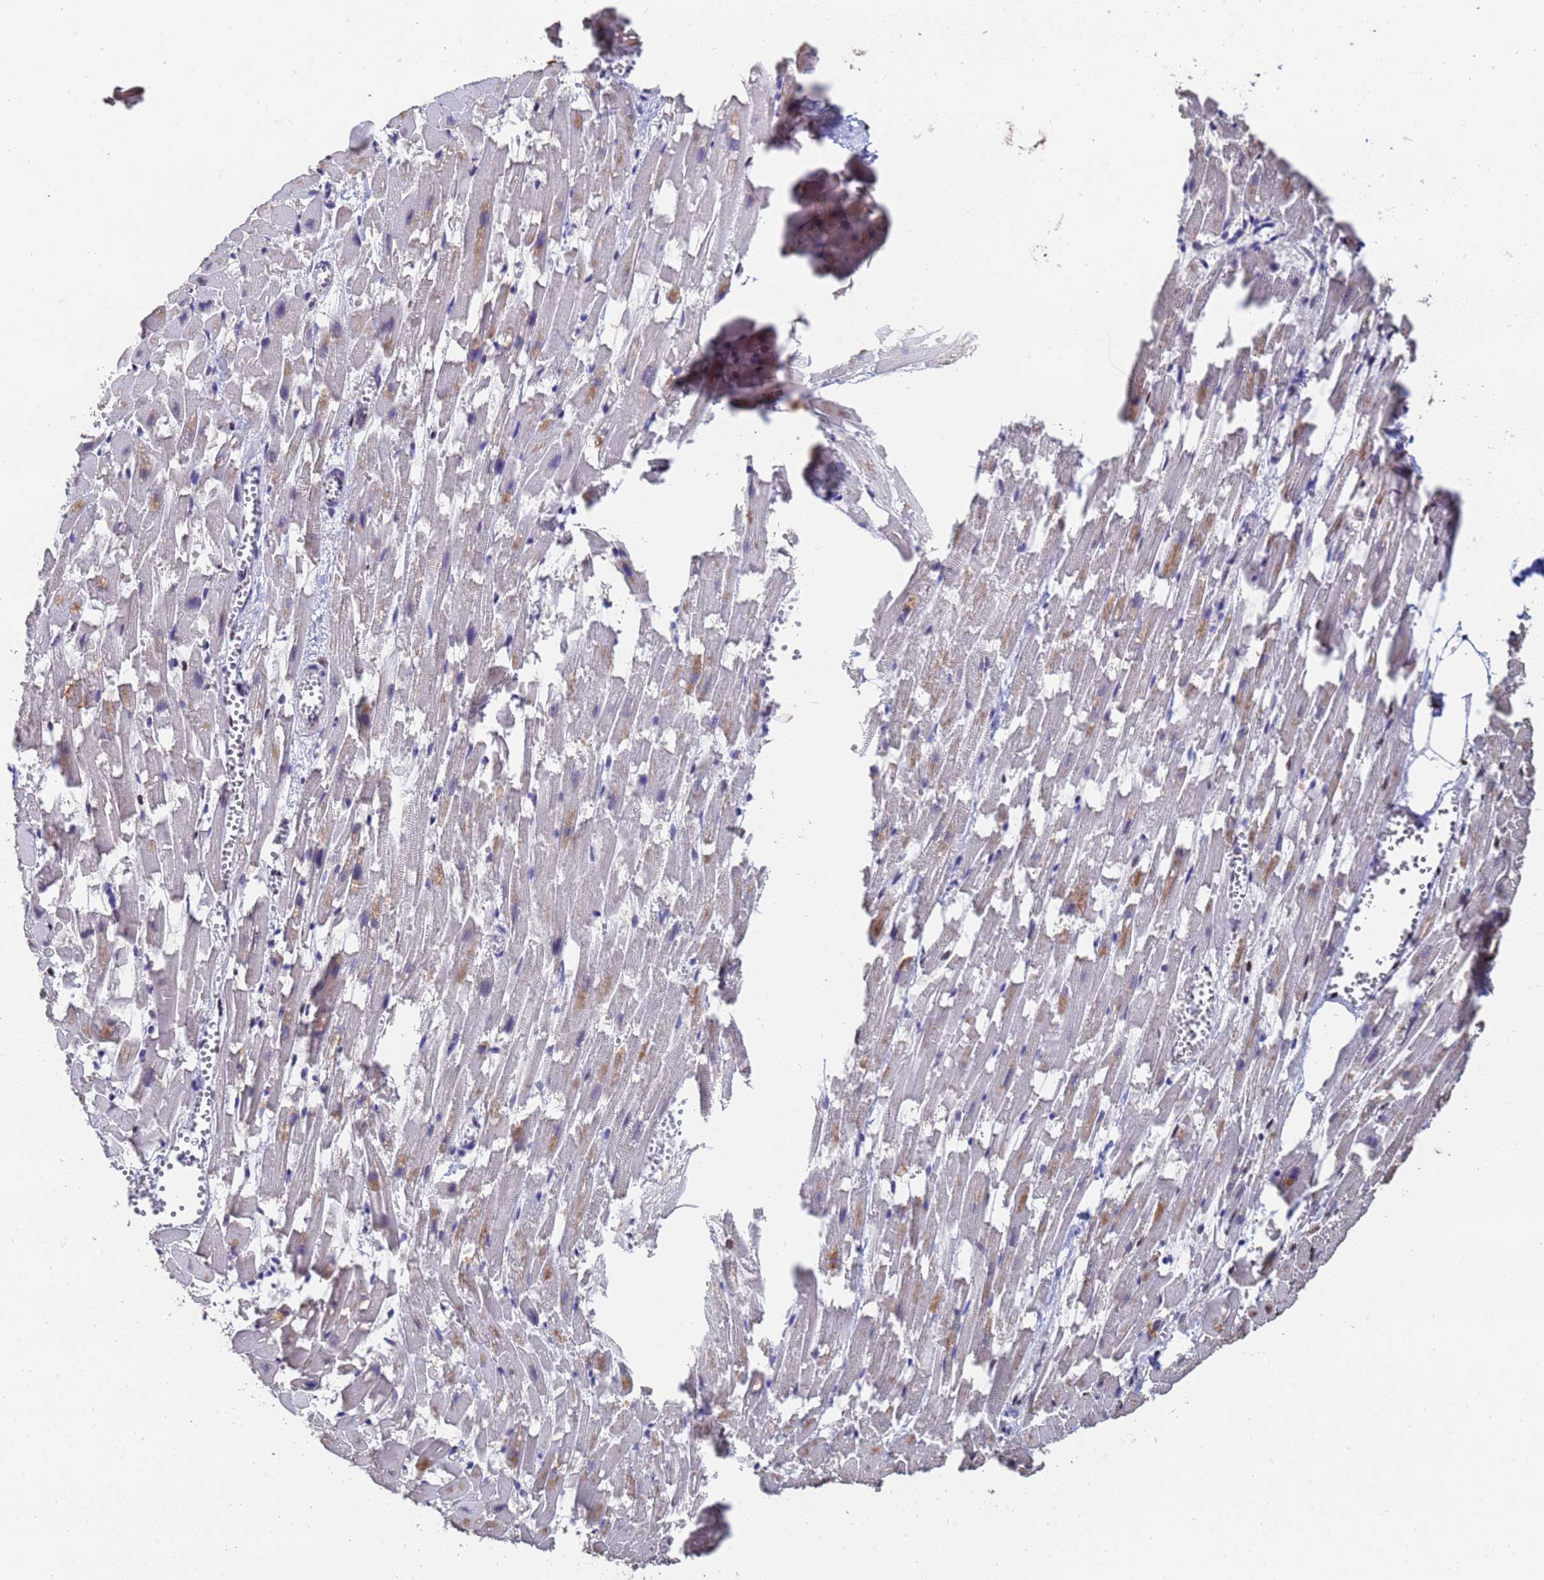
{"staining": {"intensity": "strong", "quantity": "25%-75%", "location": "nuclear"}, "tissue": "heart muscle", "cell_type": "Cardiomyocytes", "image_type": "normal", "snomed": [{"axis": "morphology", "description": "Normal tissue, NOS"}, {"axis": "topography", "description": "Heart"}], "caption": "An immunohistochemistry image of benign tissue is shown. Protein staining in brown shows strong nuclear positivity in heart muscle within cardiomyocytes.", "gene": "SF3B2", "patient": {"sex": "female", "age": 64}}